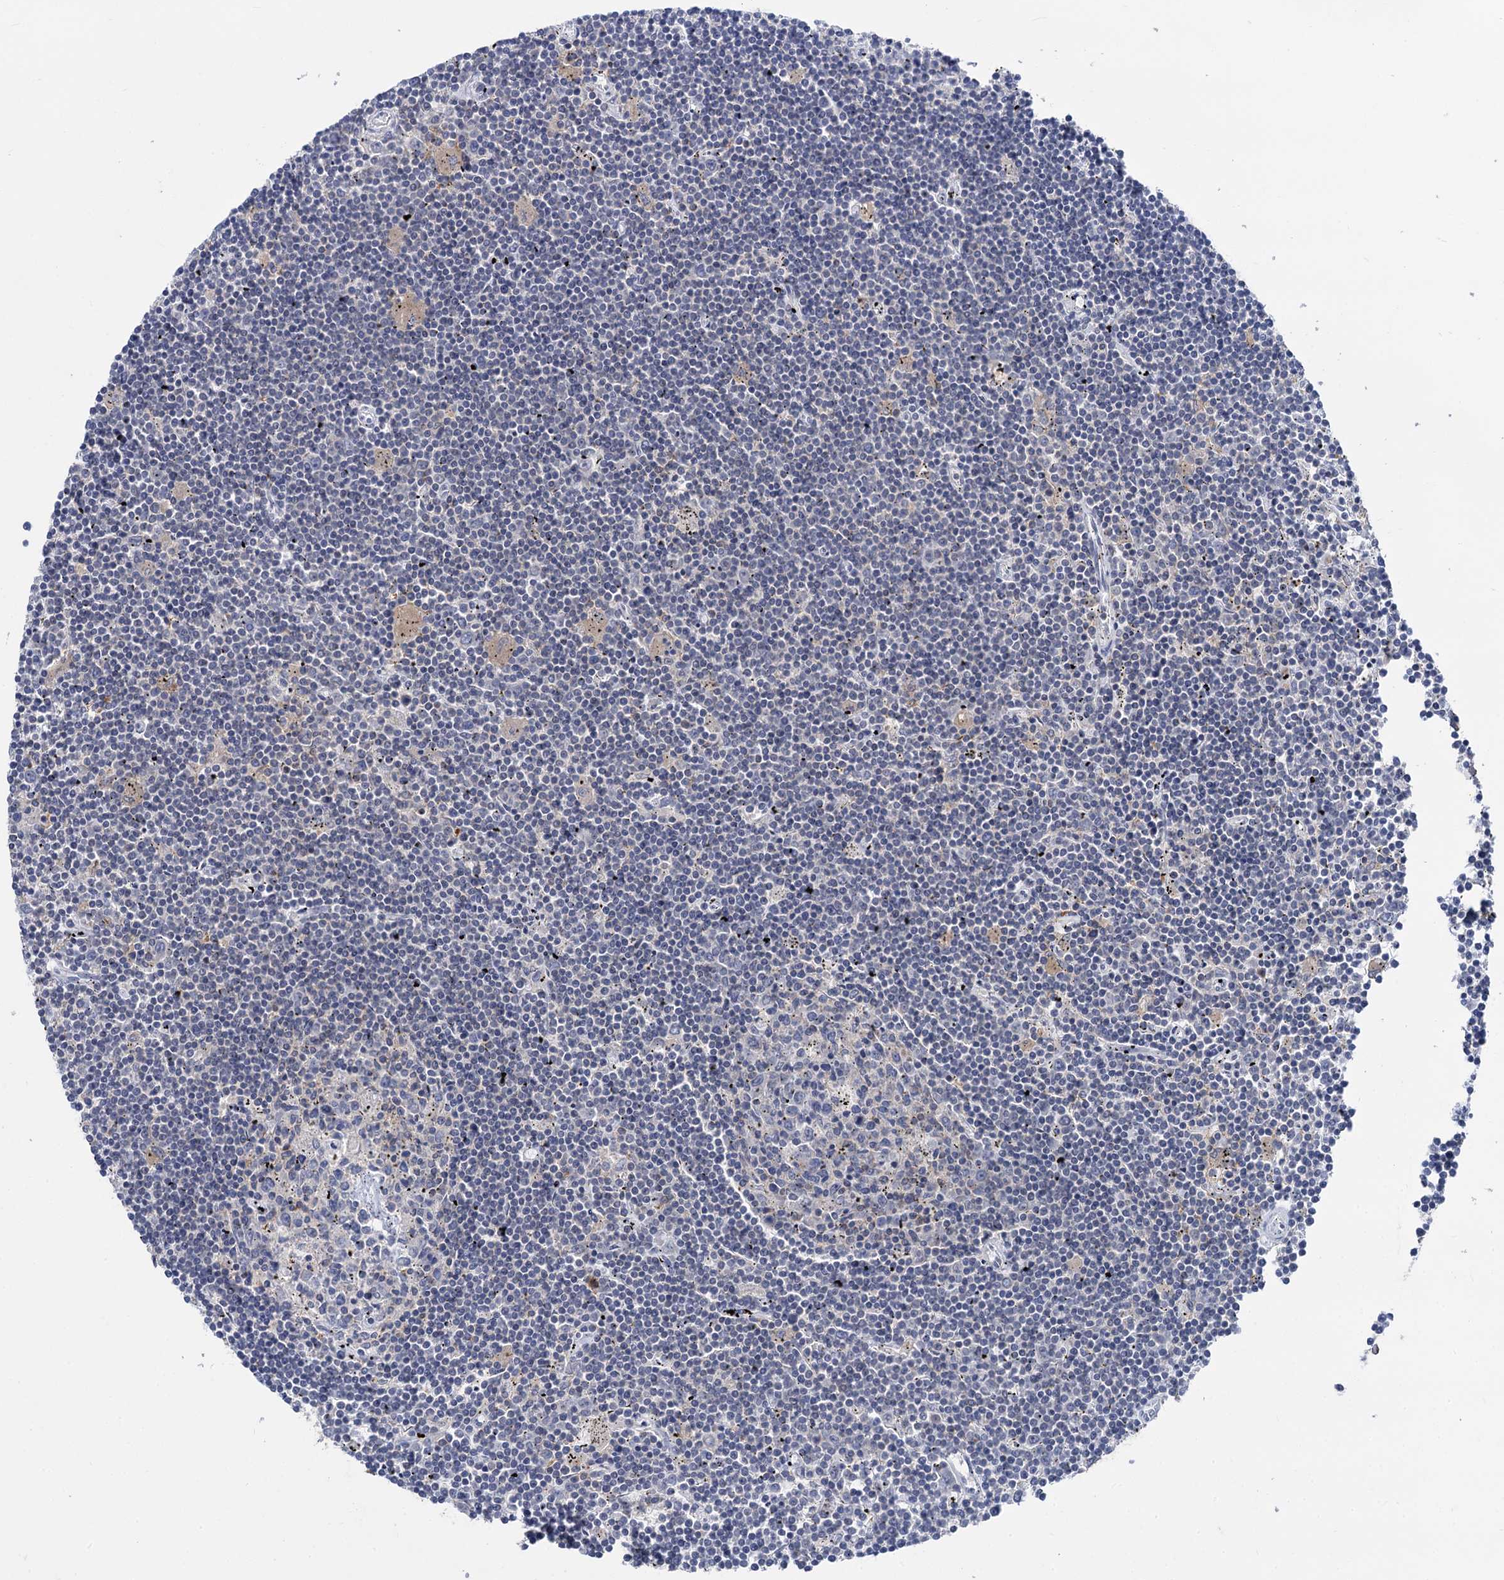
{"staining": {"intensity": "negative", "quantity": "none", "location": "none"}, "tissue": "lymphoma", "cell_type": "Tumor cells", "image_type": "cancer", "snomed": [{"axis": "morphology", "description": "Malignant lymphoma, non-Hodgkin's type, Low grade"}, {"axis": "topography", "description": "Spleen"}], "caption": "A high-resolution image shows immunohistochemistry staining of malignant lymphoma, non-Hodgkin's type (low-grade), which shows no significant positivity in tumor cells.", "gene": "RHOG", "patient": {"sex": "male", "age": 76}}